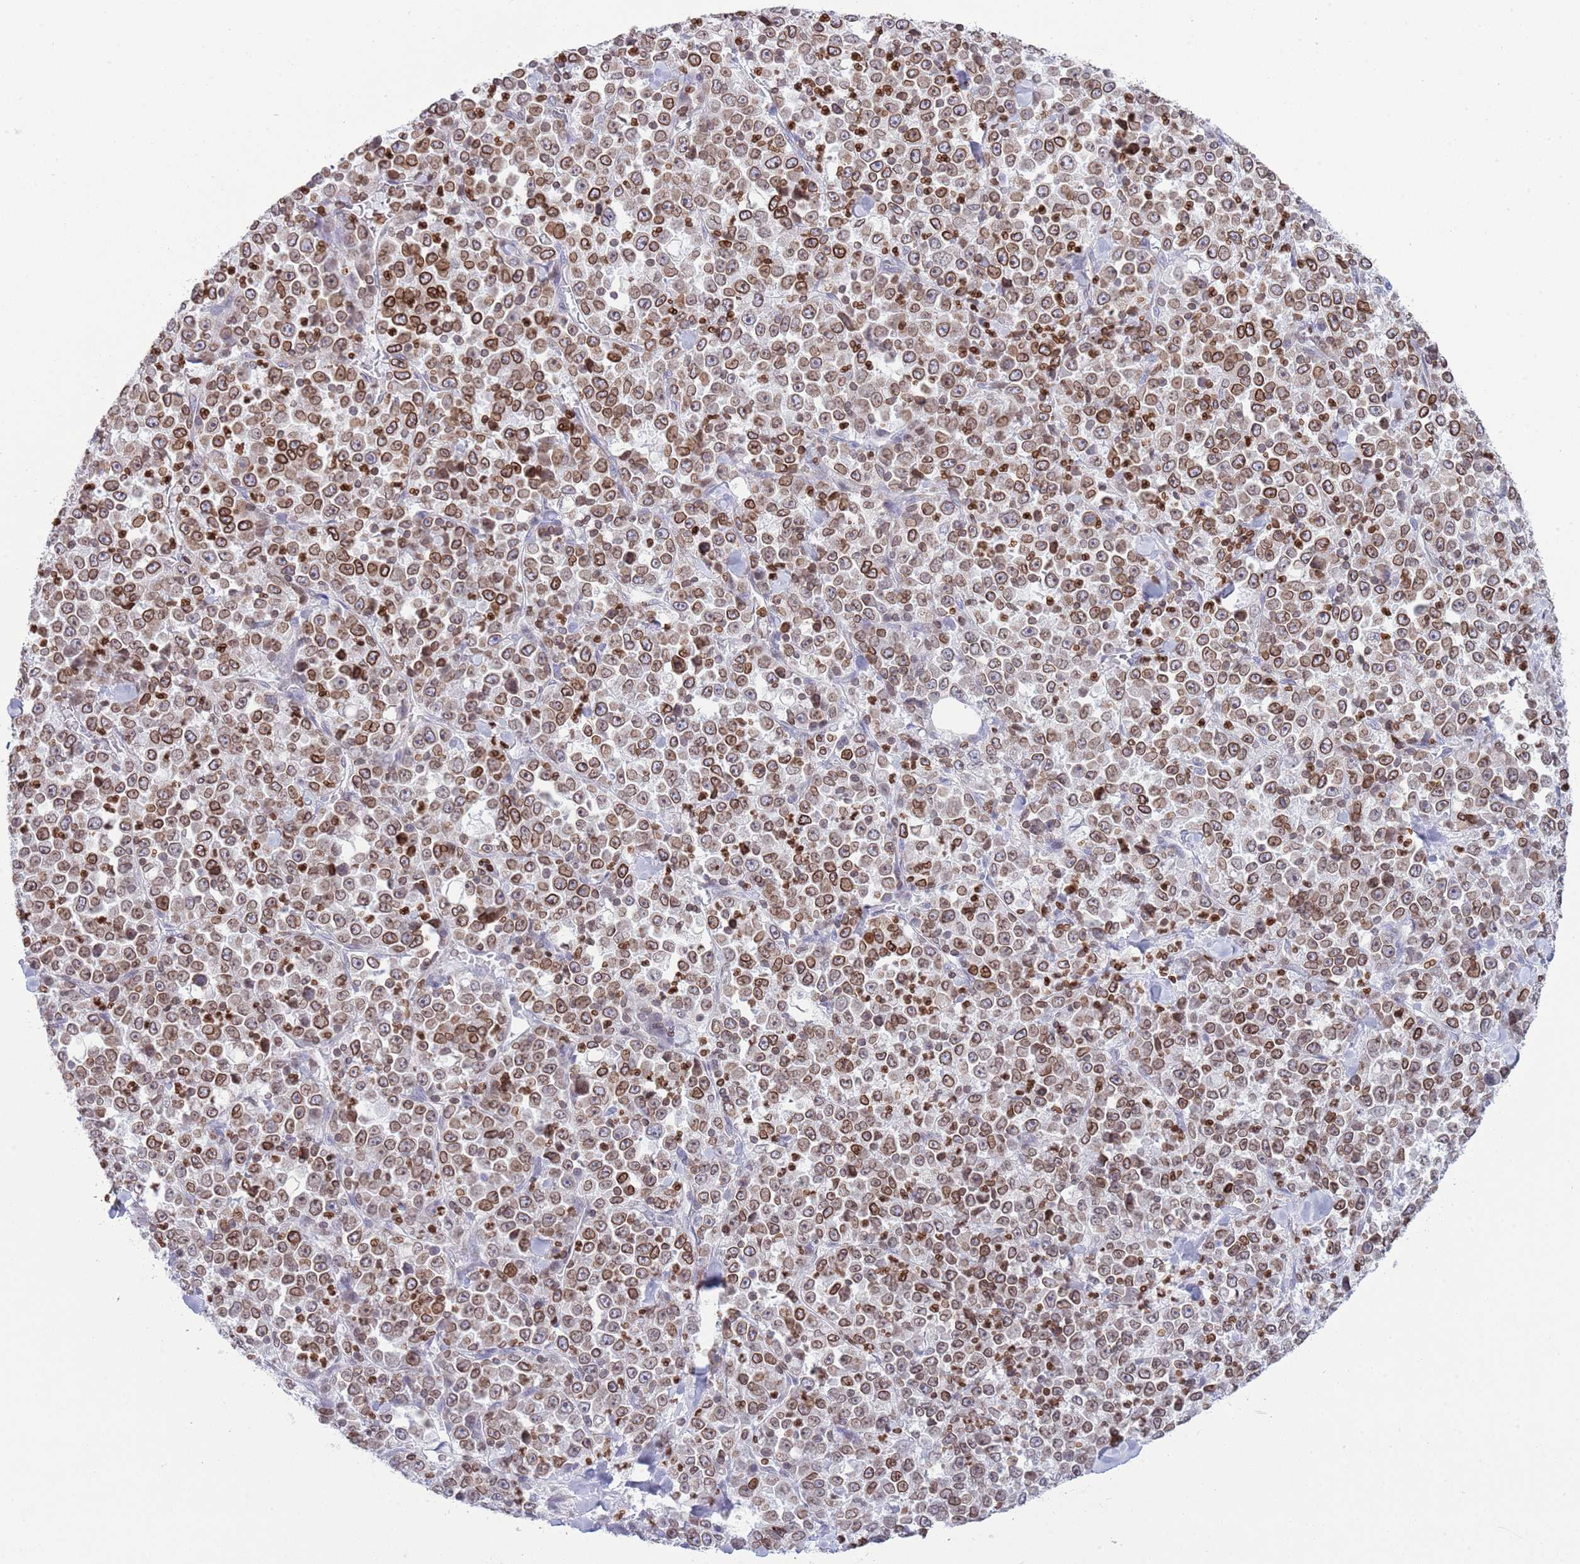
{"staining": {"intensity": "moderate", "quantity": ">75%", "location": "cytoplasmic/membranous,nuclear"}, "tissue": "stomach cancer", "cell_type": "Tumor cells", "image_type": "cancer", "snomed": [{"axis": "morphology", "description": "Normal tissue, NOS"}, {"axis": "morphology", "description": "Adenocarcinoma, NOS"}, {"axis": "topography", "description": "Stomach, upper"}, {"axis": "topography", "description": "Stomach"}], "caption": "Stomach cancer stained for a protein (brown) demonstrates moderate cytoplasmic/membranous and nuclear positive staining in approximately >75% of tumor cells.", "gene": "LBR", "patient": {"sex": "male", "age": 59}}